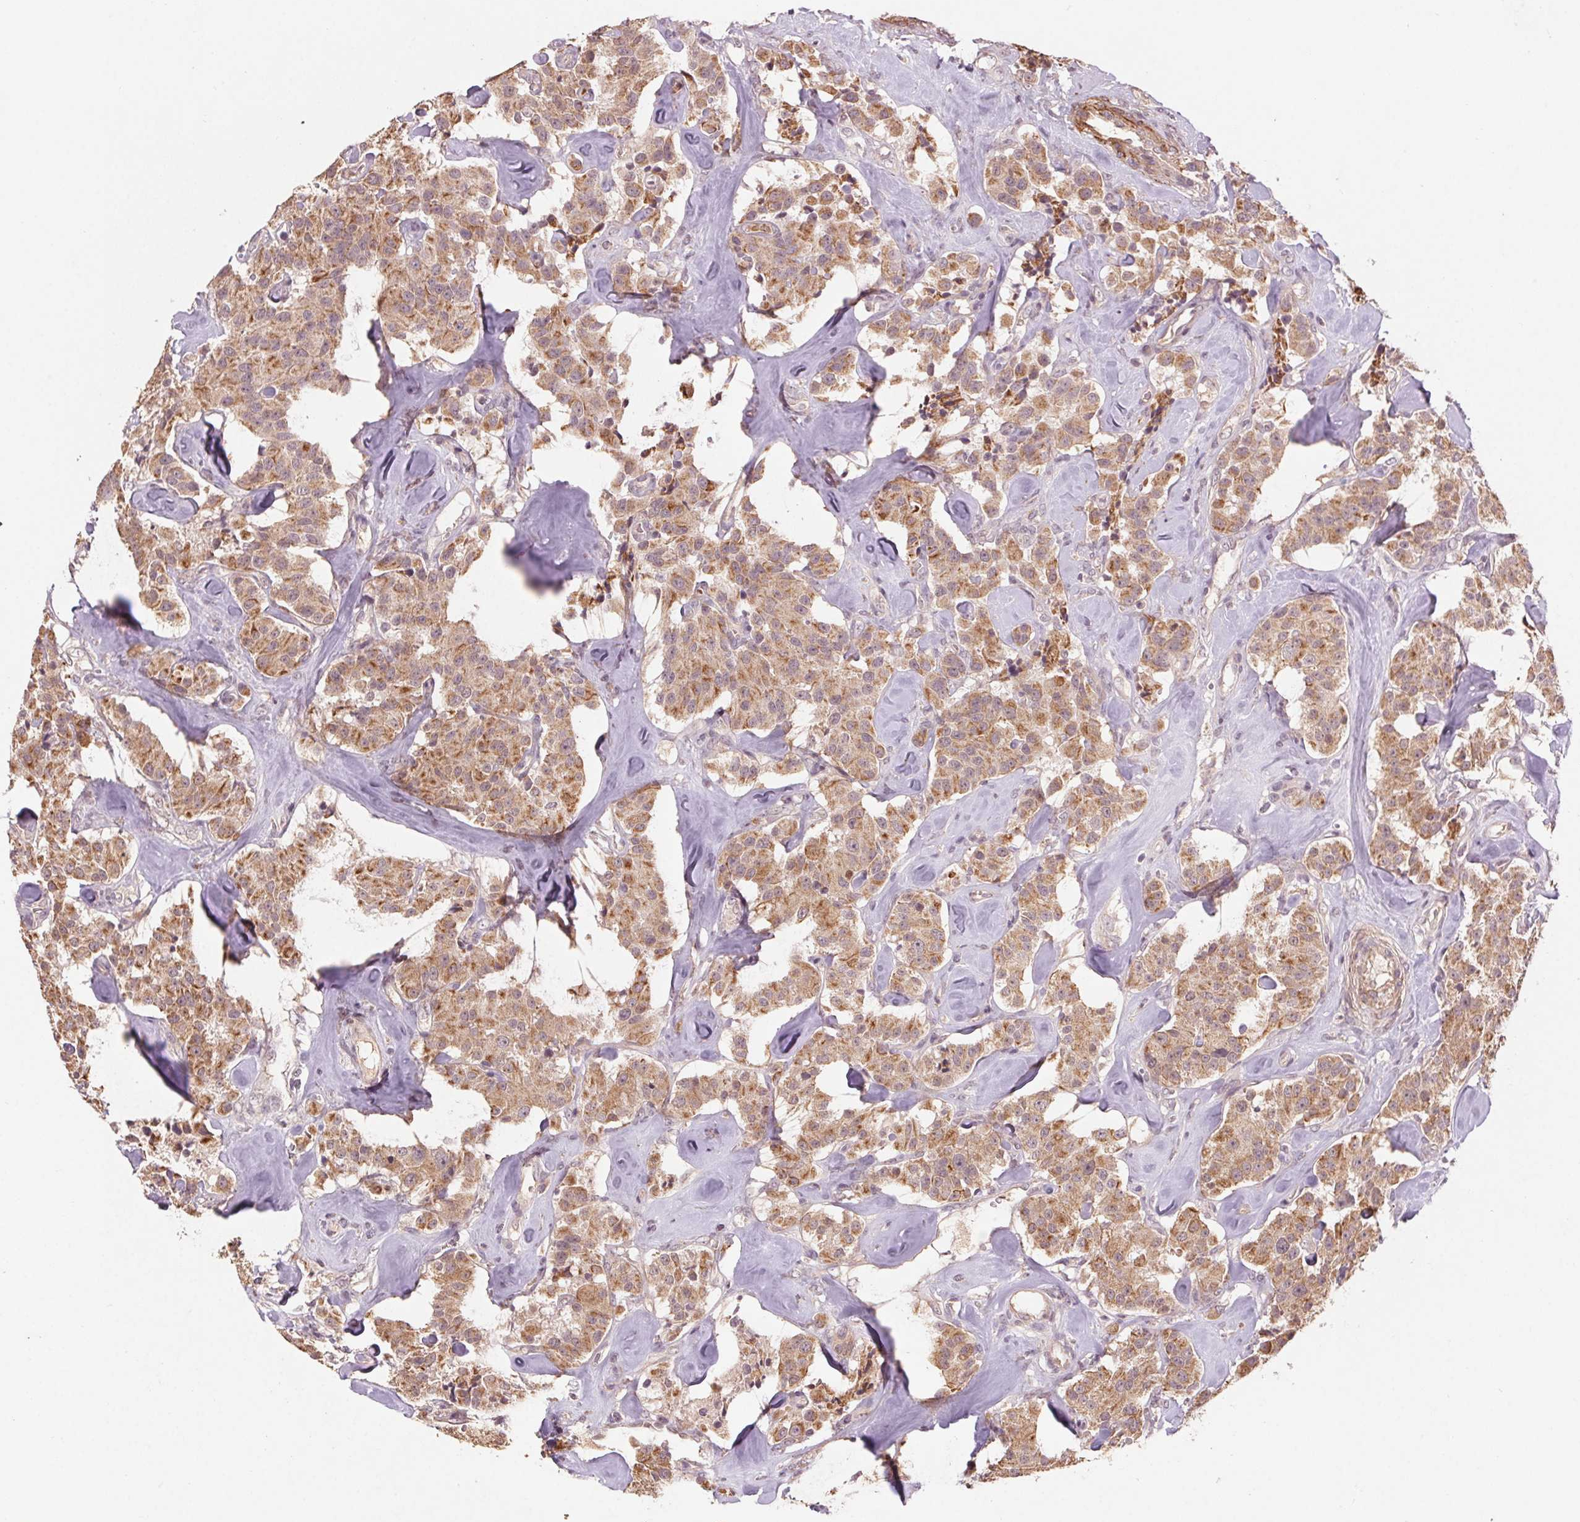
{"staining": {"intensity": "moderate", "quantity": ">75%", "location": "cytoplasmic/membranous"}, "tissue": "carcinoid", "cell_type": "Tumor cells", "image_type": "cancer", "snomed": [{"axis": "morphology", "description": "Carcinoid, malignant, NOS"}, {"axis": "topography", "description": "Pancreas"}], "caption": "Human carcinoid (malignant) stained for a protein (brown) displays moderate cytoplasmic/membranous positive positivity in approximately >75% of tumor cells.", "gene": "SMLR1", "patient": {"sex": "male", "age": 41}}